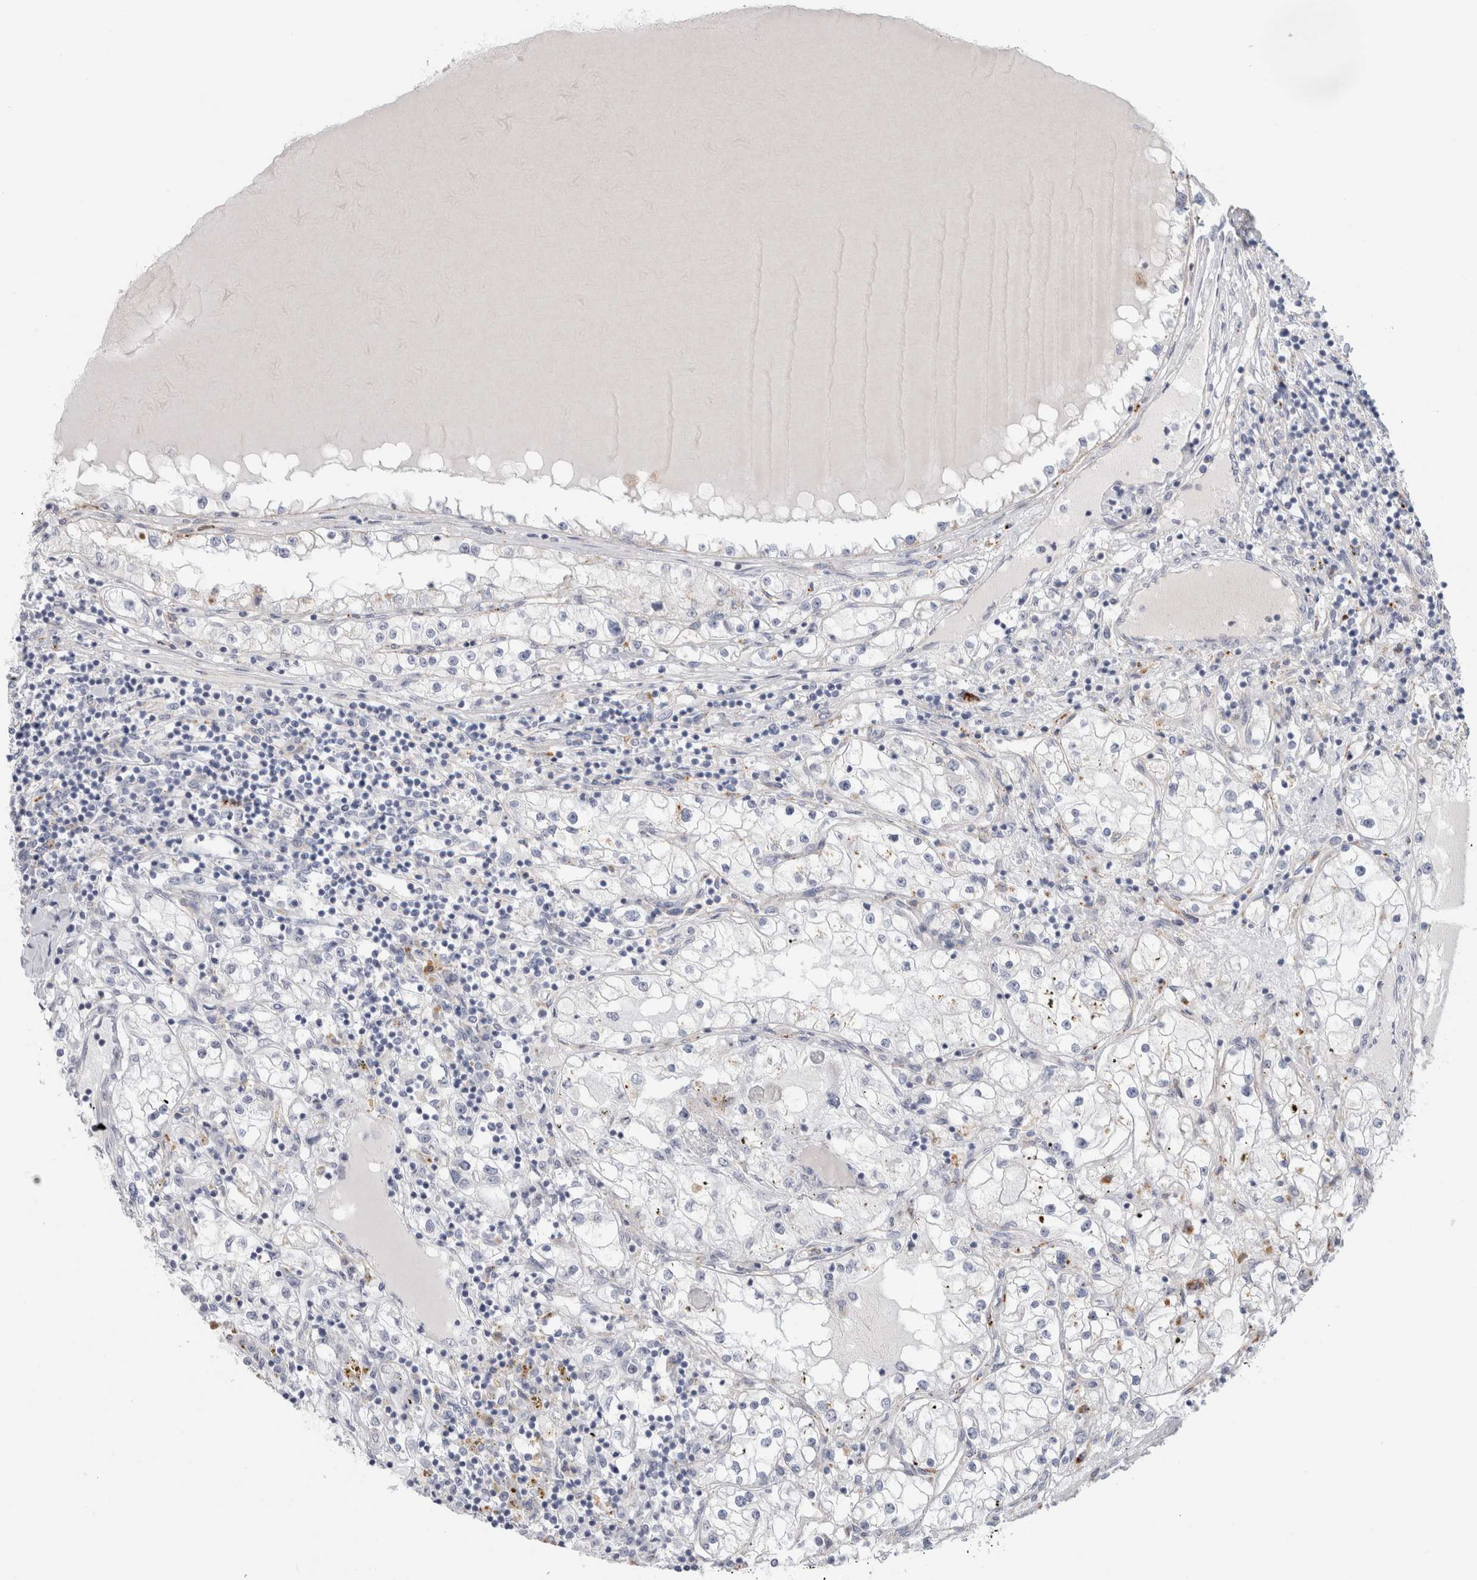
{"staining": {"intensity": "negative", "quantity": "none", "location": "none"}, "tissue": "renal cancer", "cell_type": "Tumor cells", "image_type": "cancer", "snomed": [{"axis": "morphology", "description": "Adenocarcinoma, NOS"}, {"axis": "topography", "description": "Kidney"}], "caption": "Histopathology image shows no significant protein staining in tumor cells of adenocarcinoma (renal). Brightfield microscopy of immunohistochemistry stained with DAB (3,3'-diaminobenzidine) (brown) and hematoxylin (blue), captured at high magnification.", "gene": "ANKMY1", "patient": {"sex": "male", "age": 68}}